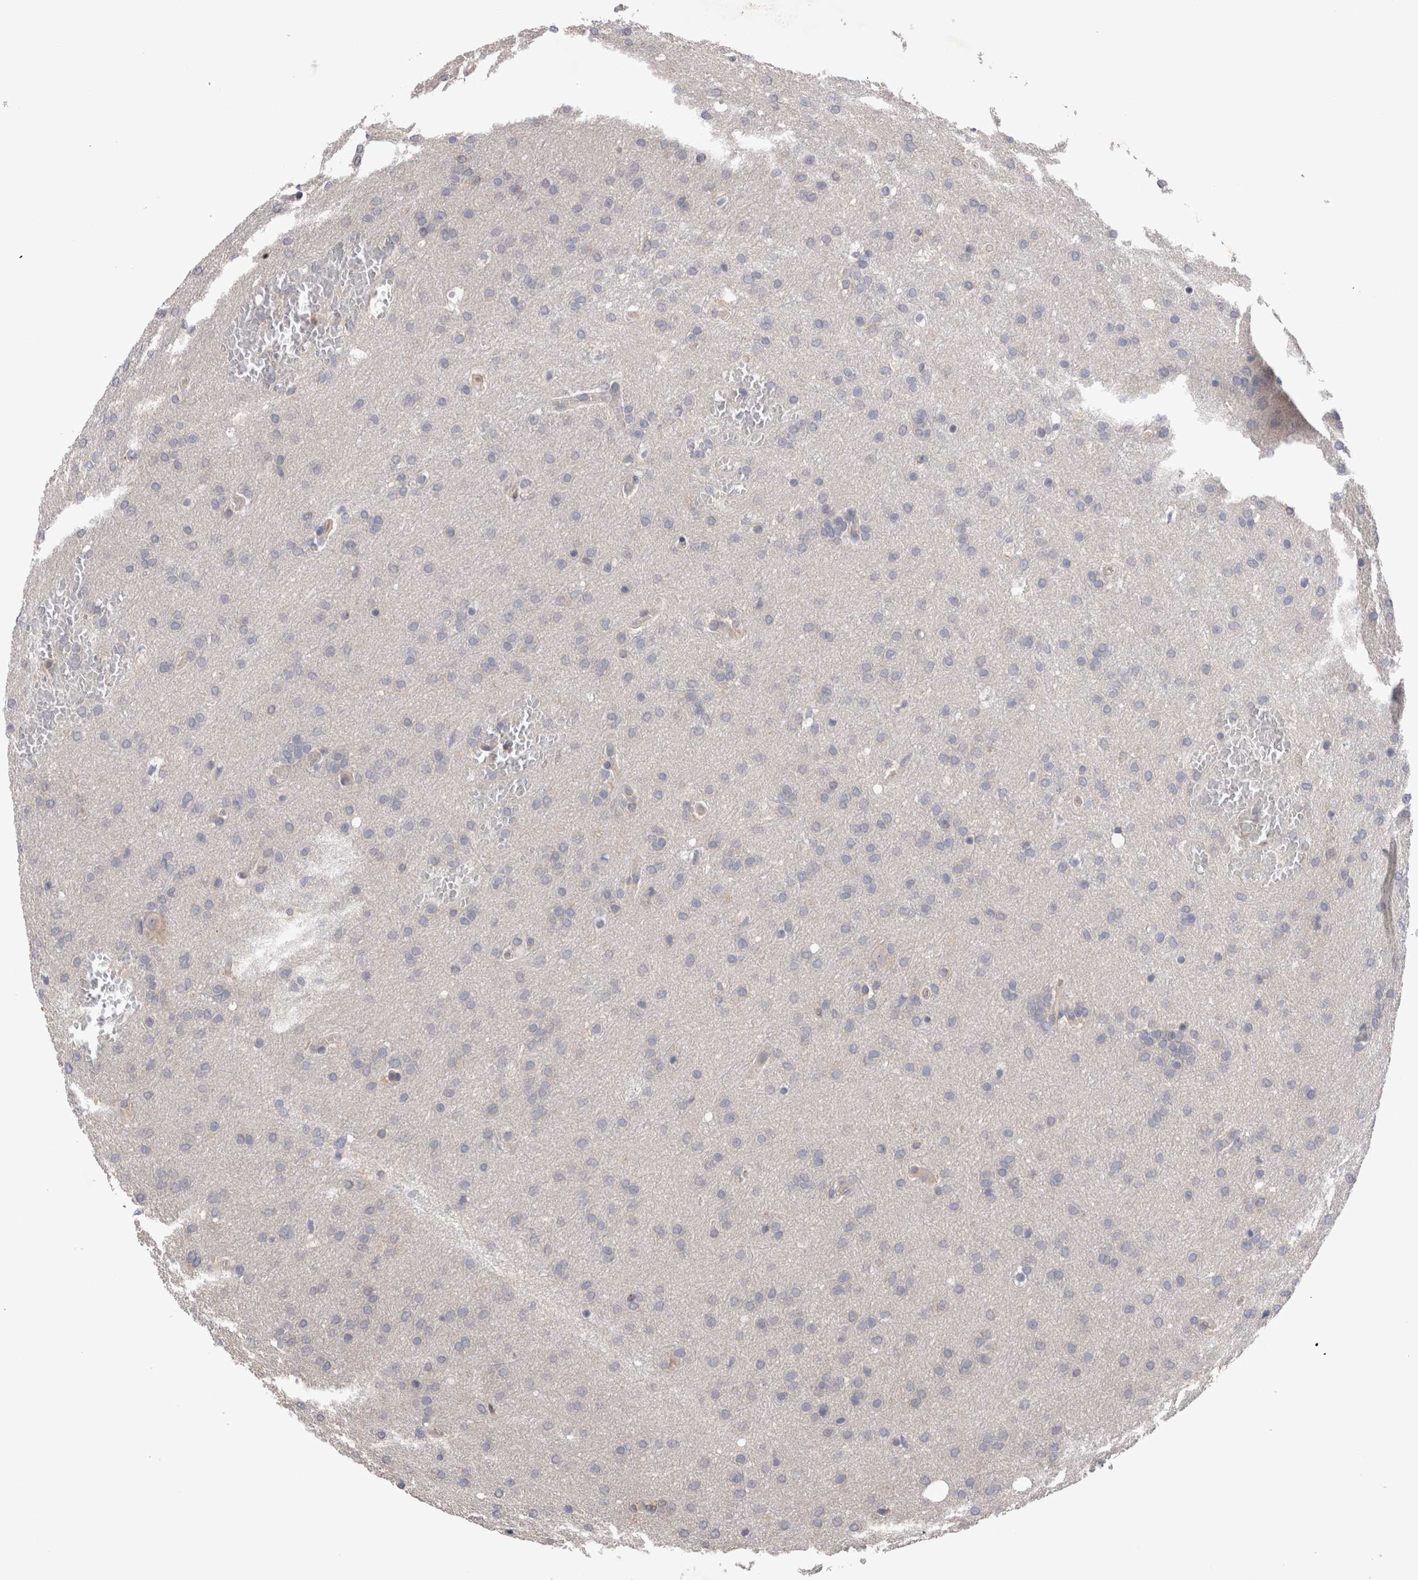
{"staining": {"intensity": "negative", "quantity": "none", "location": "none"}, "tissue": "glioma", "cell_type": "Tumor cells", "image_type": "cancer", "snomed": [{"axis": "morphology", "description": "Glioma, malignant, Low grade"}, {"axis": "topography", "description": "Brain"}], "caption": "DAB (3,3'-diaminobenzidine) immunohistochemical staining of human malignant glioma (low-grade) reveals no significant positivity in tumor cells.", "gene": "OTOR", "patient": {"sex": "female", "age": 37}}